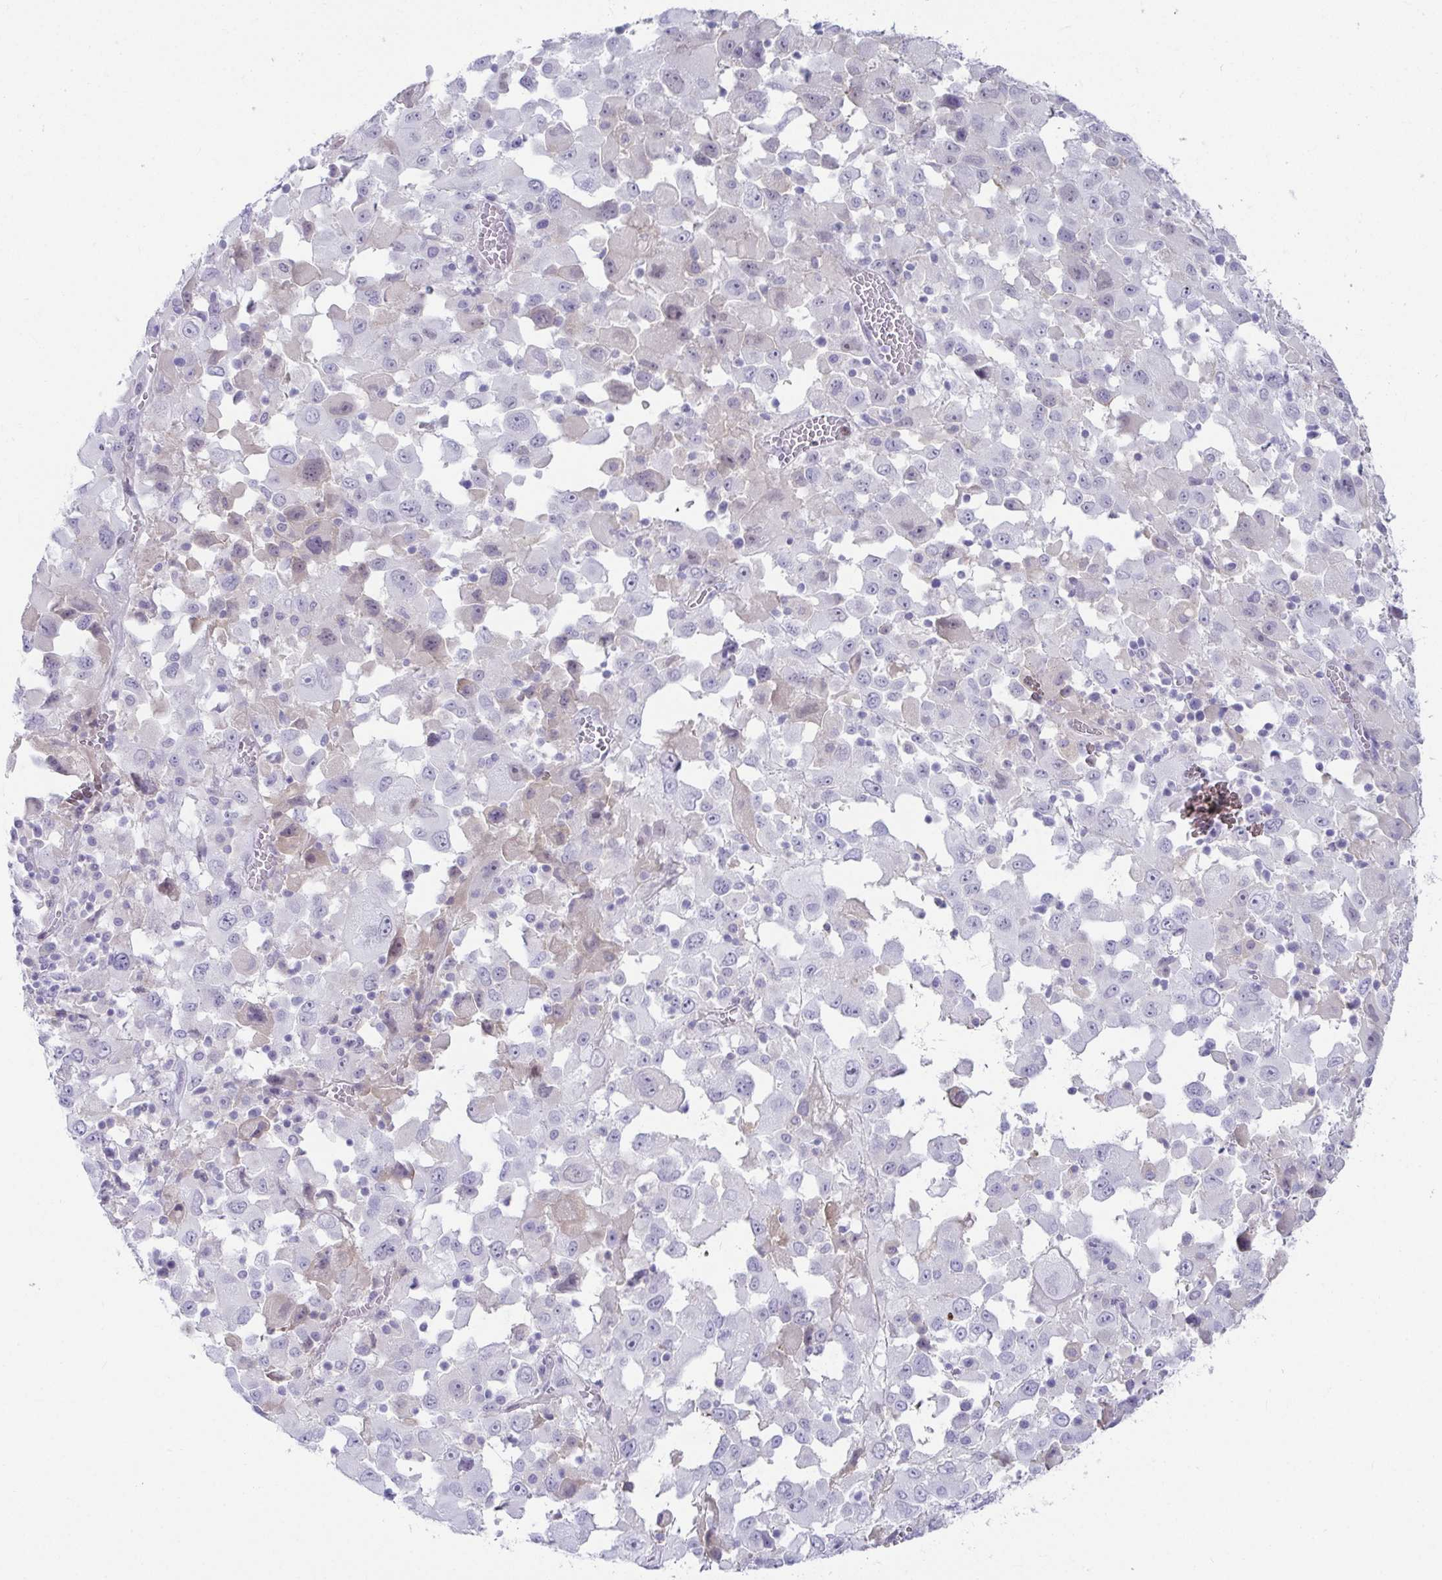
{"staining": {"intensity": "negative", "quantity": "none", "location": "none"}, "tissue": "melanoma", "cell_type": "Tumor cells", "image_type": "cancer", "snomed": [{"axis": "morphology", "description": "Malignant melanoma, Metastatic site"}, {"axis": "topography", "description": "Soft tissue"}], "caption": "High power microscopy image of an IHC histopathology image of malignant melanoma (metastatic site), revealing no significant positivity in tumor cells.", "gene": "NPY", "patient": {"sex": "male", "age": 50}}